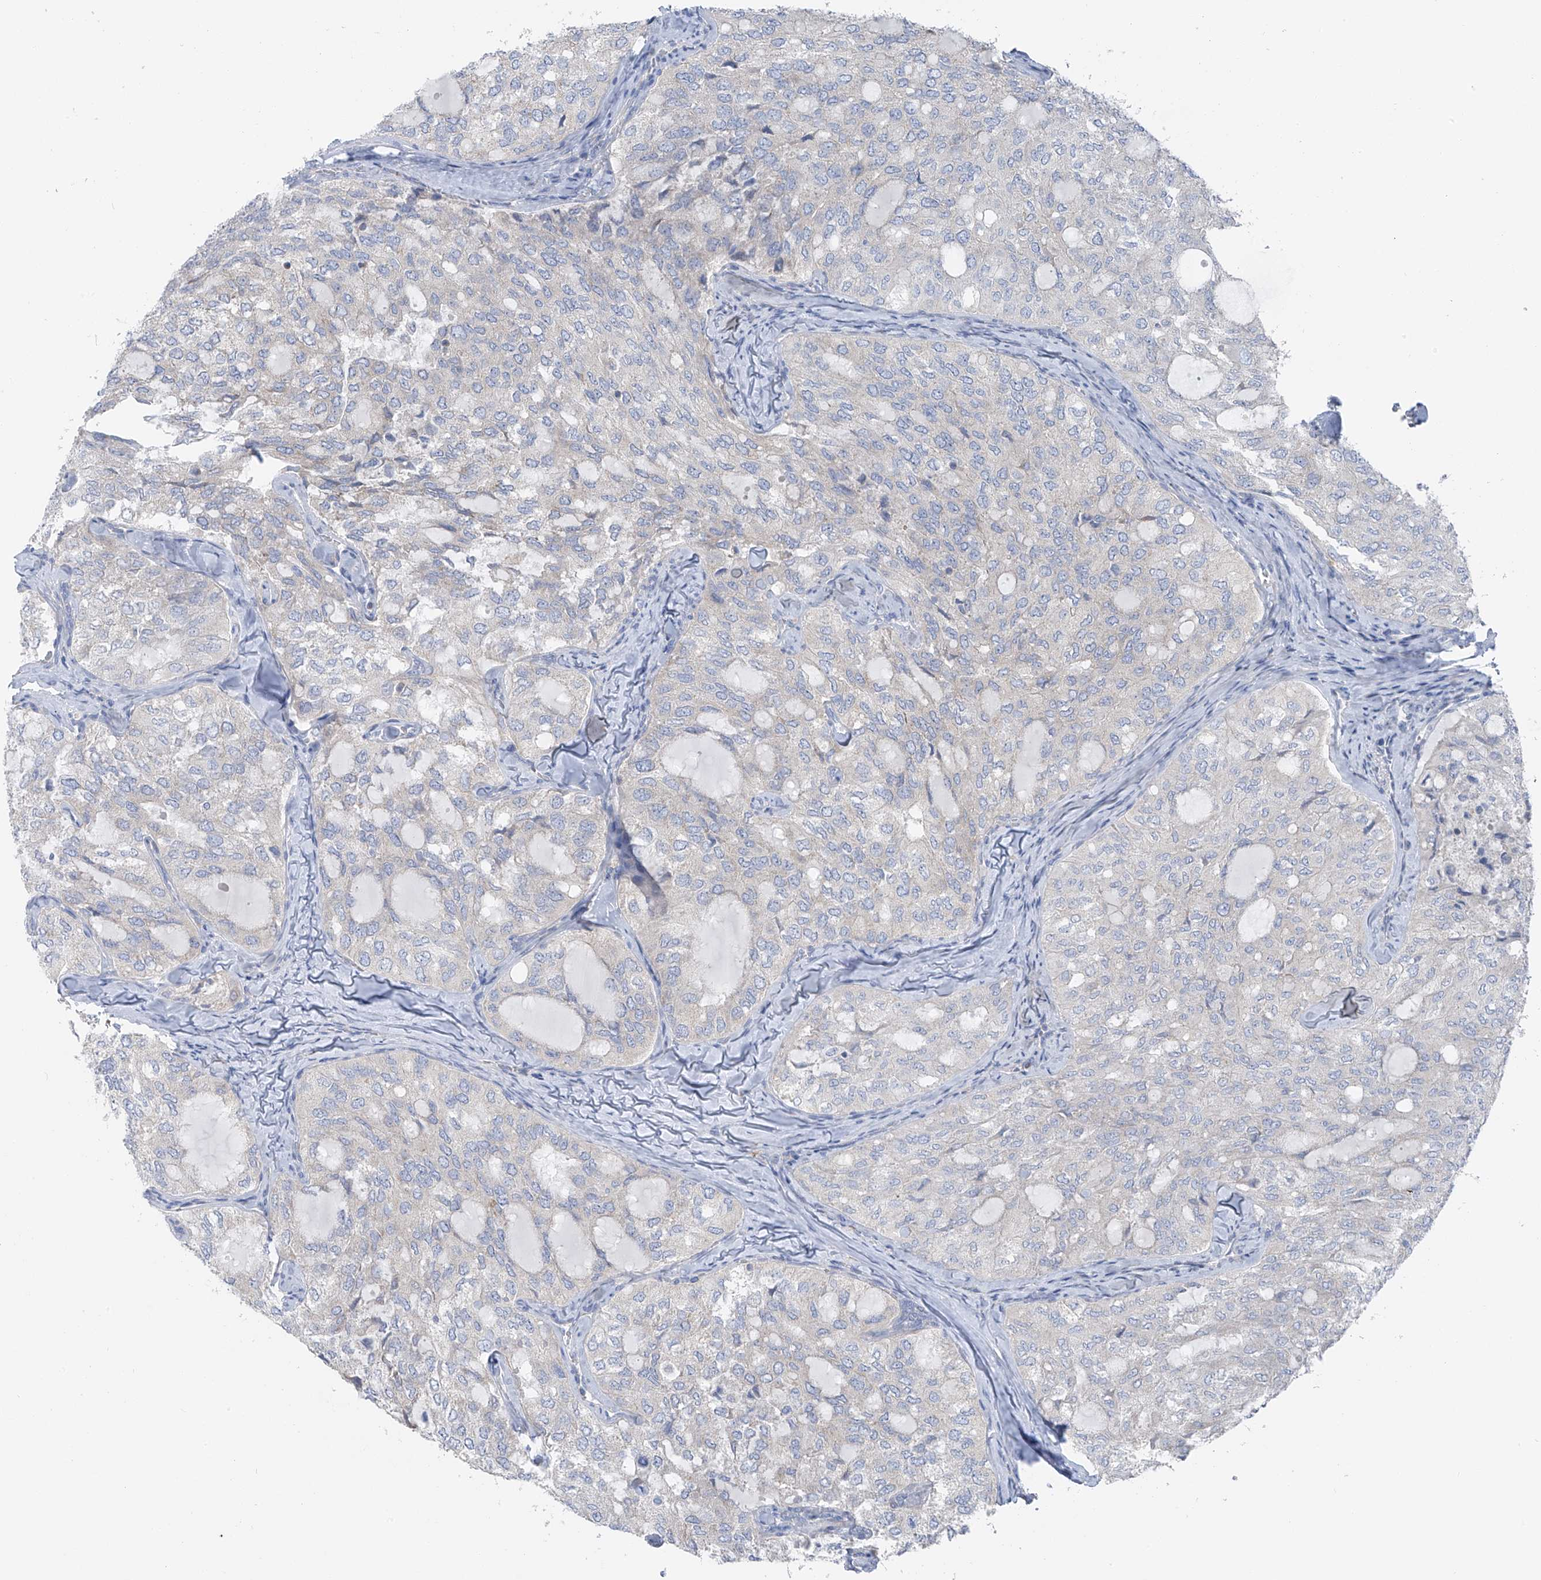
{"staining": {"intensity": "negative", "quantity": "none", "location": "none"}, "tissue": "thyroid cancer", "cell_type": "Tumor cells", "image_type": "cancer", "snomed": [{"axis": "morphology", "description": "Follicular adenoma carcinoma, NOS"}, {"axis": "topography", "description": "Thyroid gland"}], "caption": "The IHC image has no significant positivity in tumor cells of thyroid cancer tissue. Brightfield microscopy of immunohistochemistry stained with DAB (brown) and hematoxylin (blue), captured at high magnification.", "gene": "POMGNT2", "patient": {"sex": "male", "age": 75}}